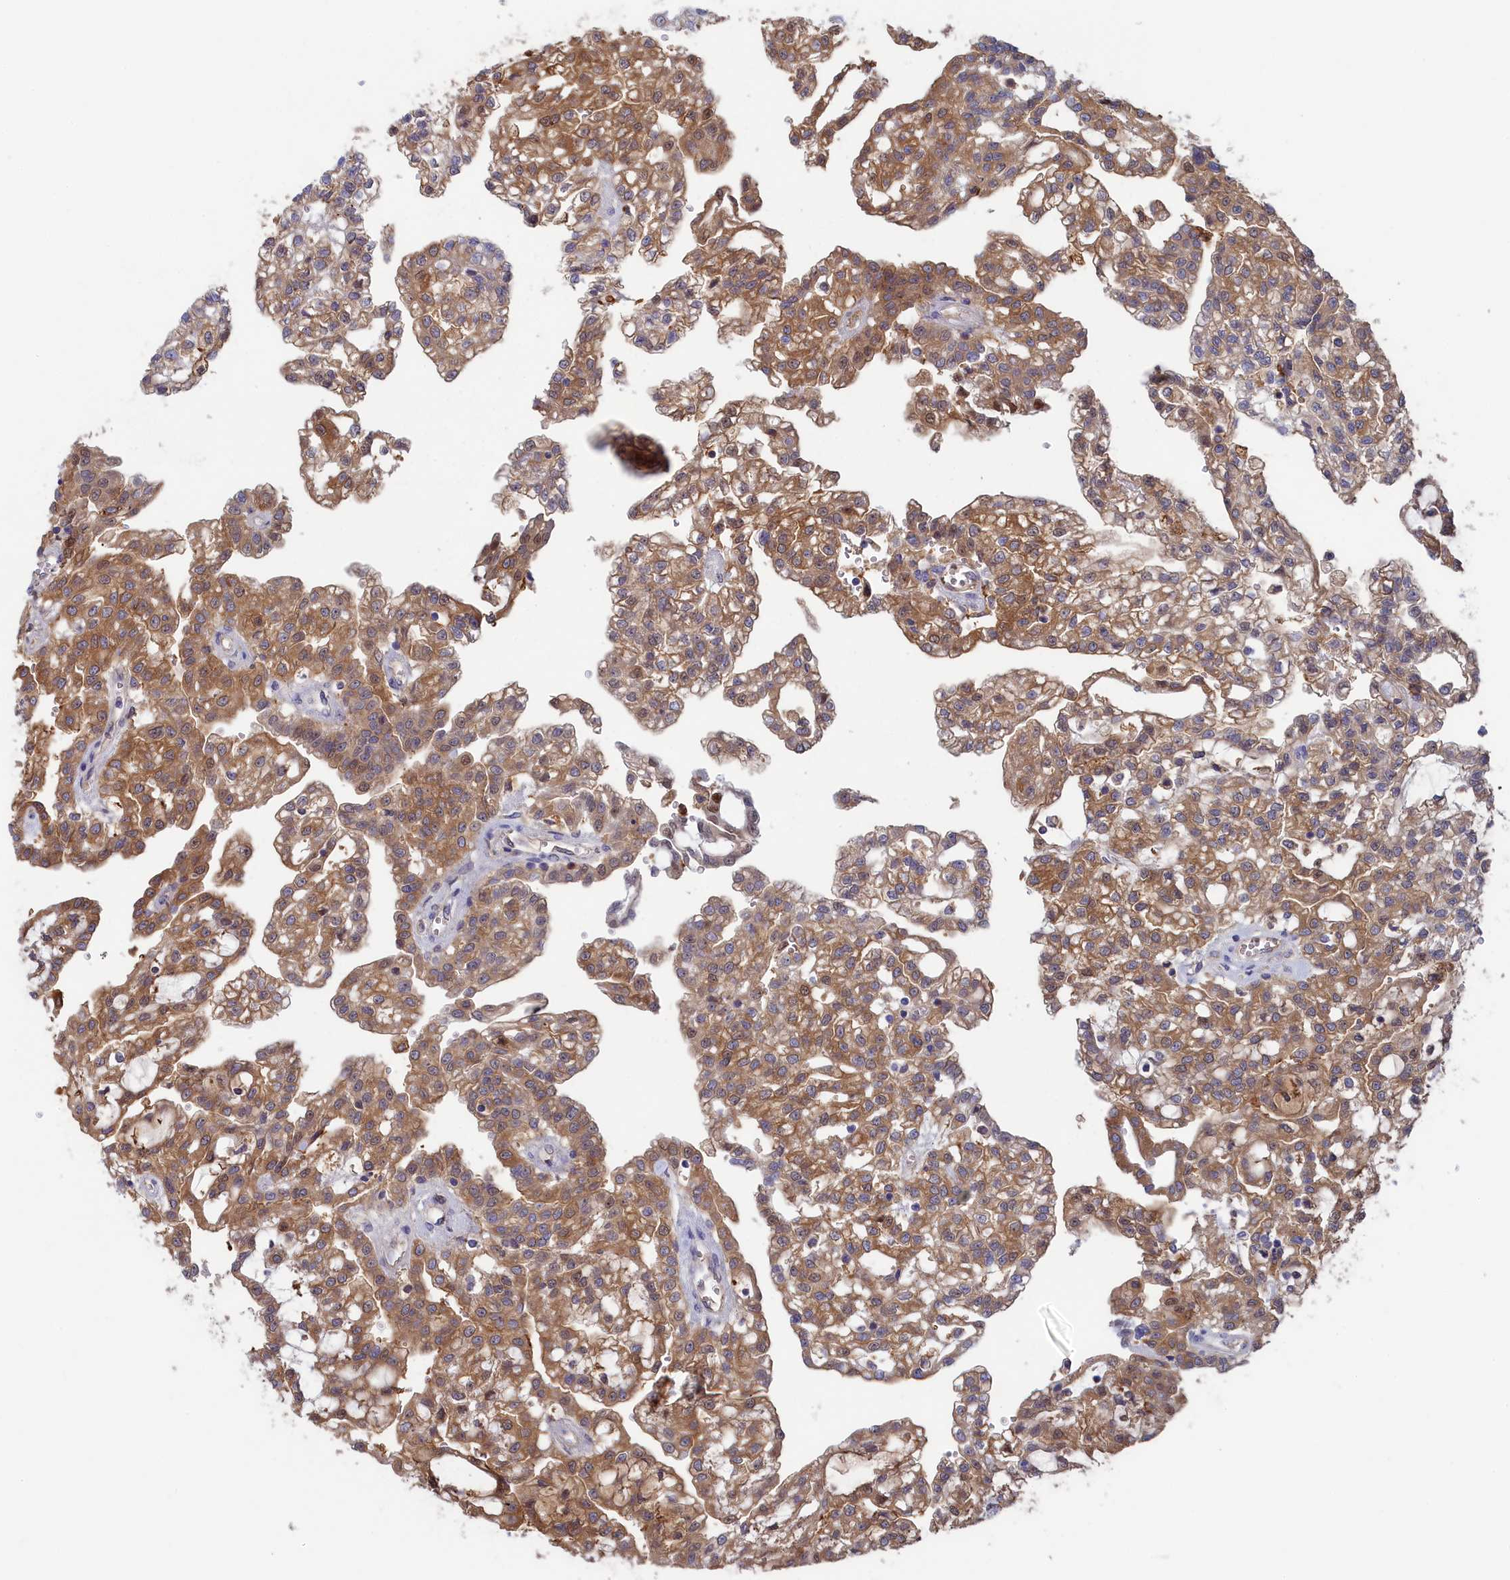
{"staining": {"intensity": "moderate", "quantity": ">75%", "location": "cytoplasmic/membranous"}, "tissue": "renal cancer", "cell_type": "Tumor cells", "image_type": "cancer", "snomed": [{"axis": "morphology", "description": "Adenocarcinoma, NOS"}, {"axis": "topography", "description": "Kidney"}], "caption": "Brown immunohistochemical staining in human renal cancer demonstrates moderate cytoplasmic/membranous staining in approximately >75% of tumor cells. (Brightfield microscopy of DAB IHC at high magnification).", "gene": "SYNDIG1L", "patient": {"sex": "male", "age": 63}}